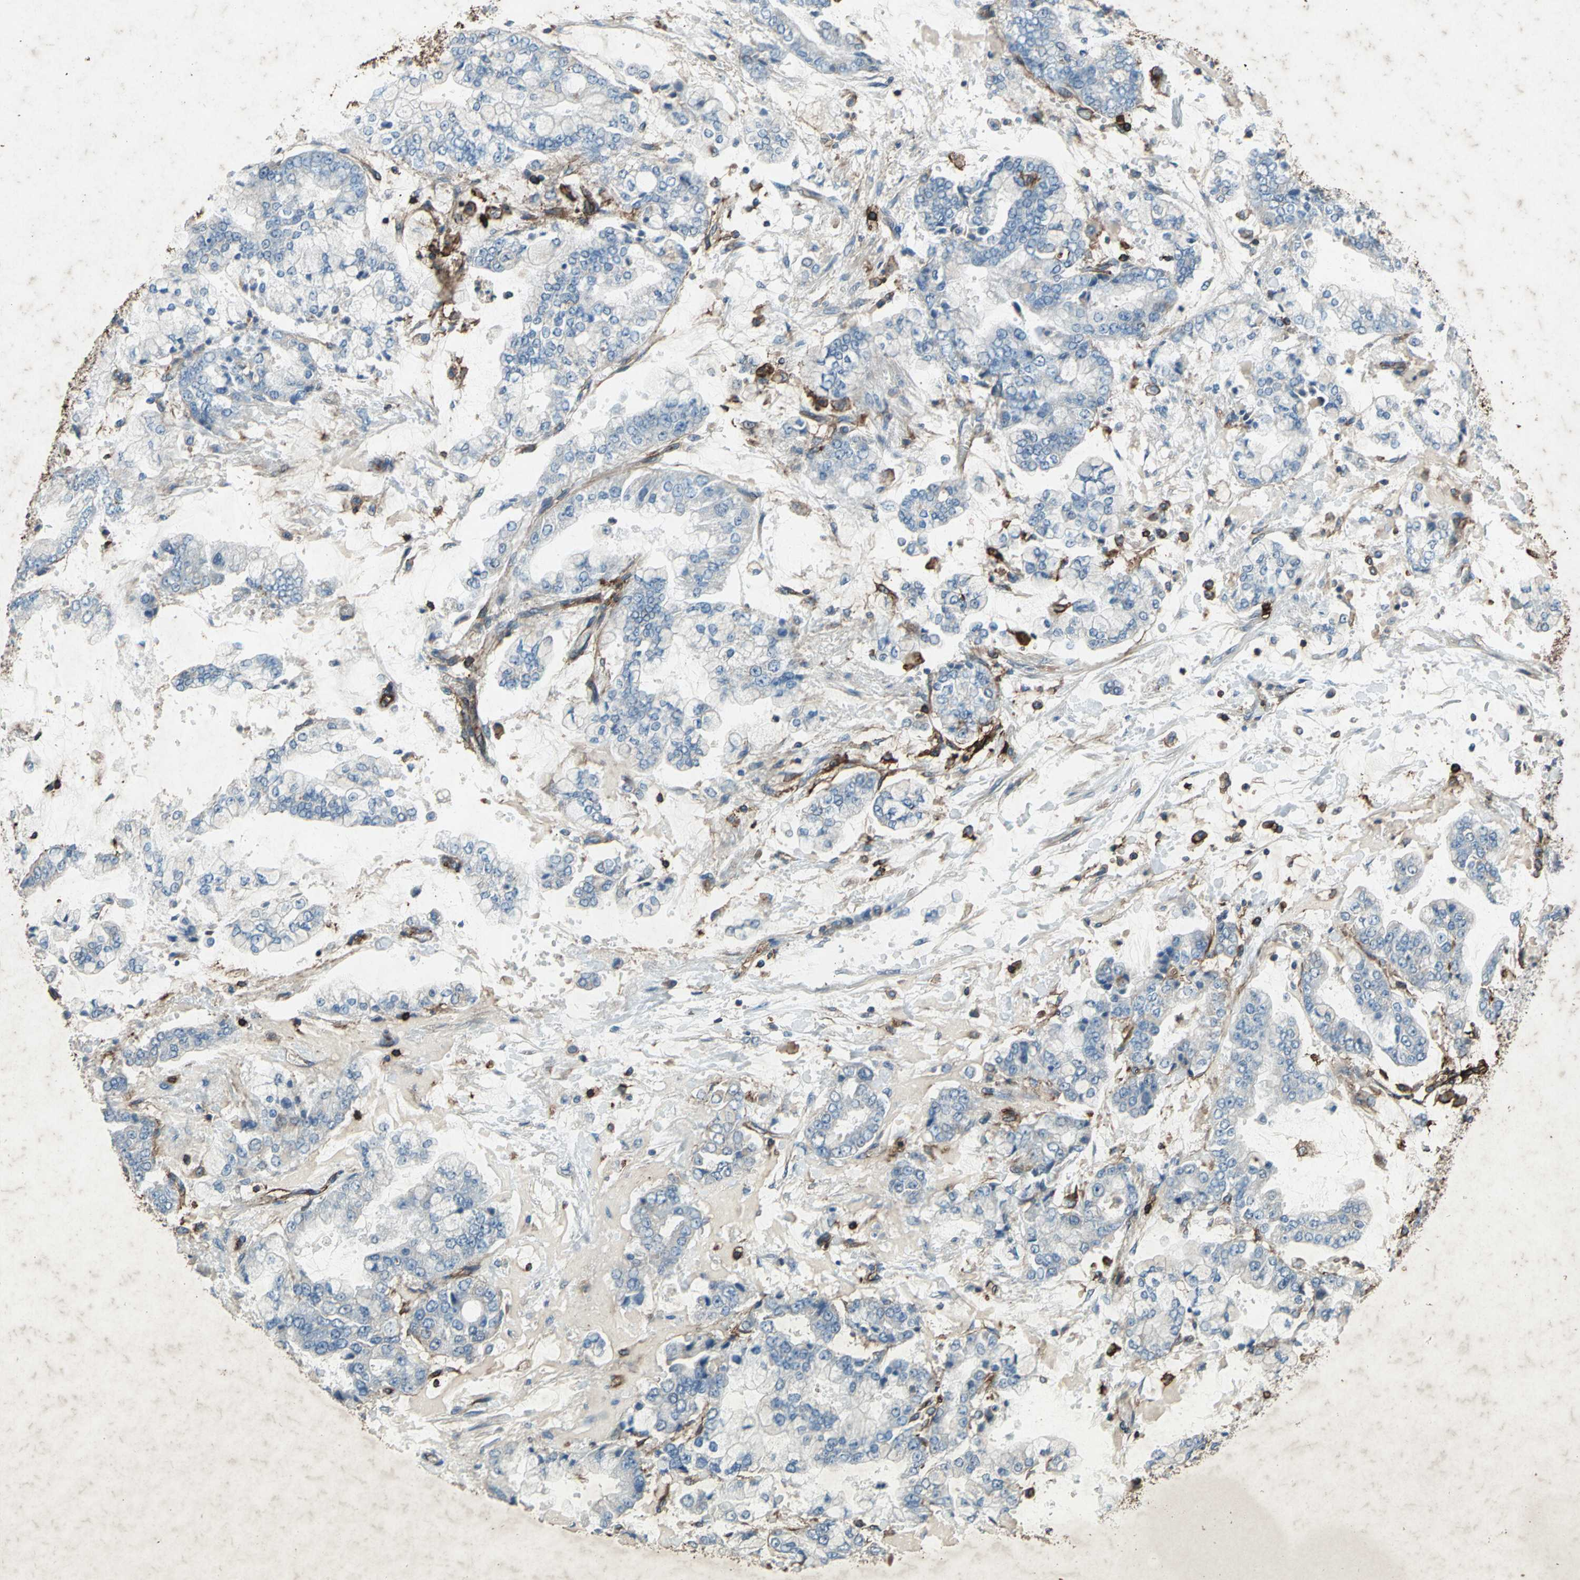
{"staining": {"intensity": "weak", "quantity": "<25%", "location": "cytoplasmic/membranous"}, "tissue": "stomach cancer", "cell_type": "Tumor cells", "image_type": "cancer", "snomed": [{"axis": "morphology", "description": "Adenocarcinoma, NOS"}, {"axis": "topography", "description": "Stomach"}], "caption": "Immunohistochemical staining of human adenocarcinoma (stomach) exhibits no significant expression in tumor cells.", "gene": "CCR6", "patient": {"sex": "male", "age": 76}}